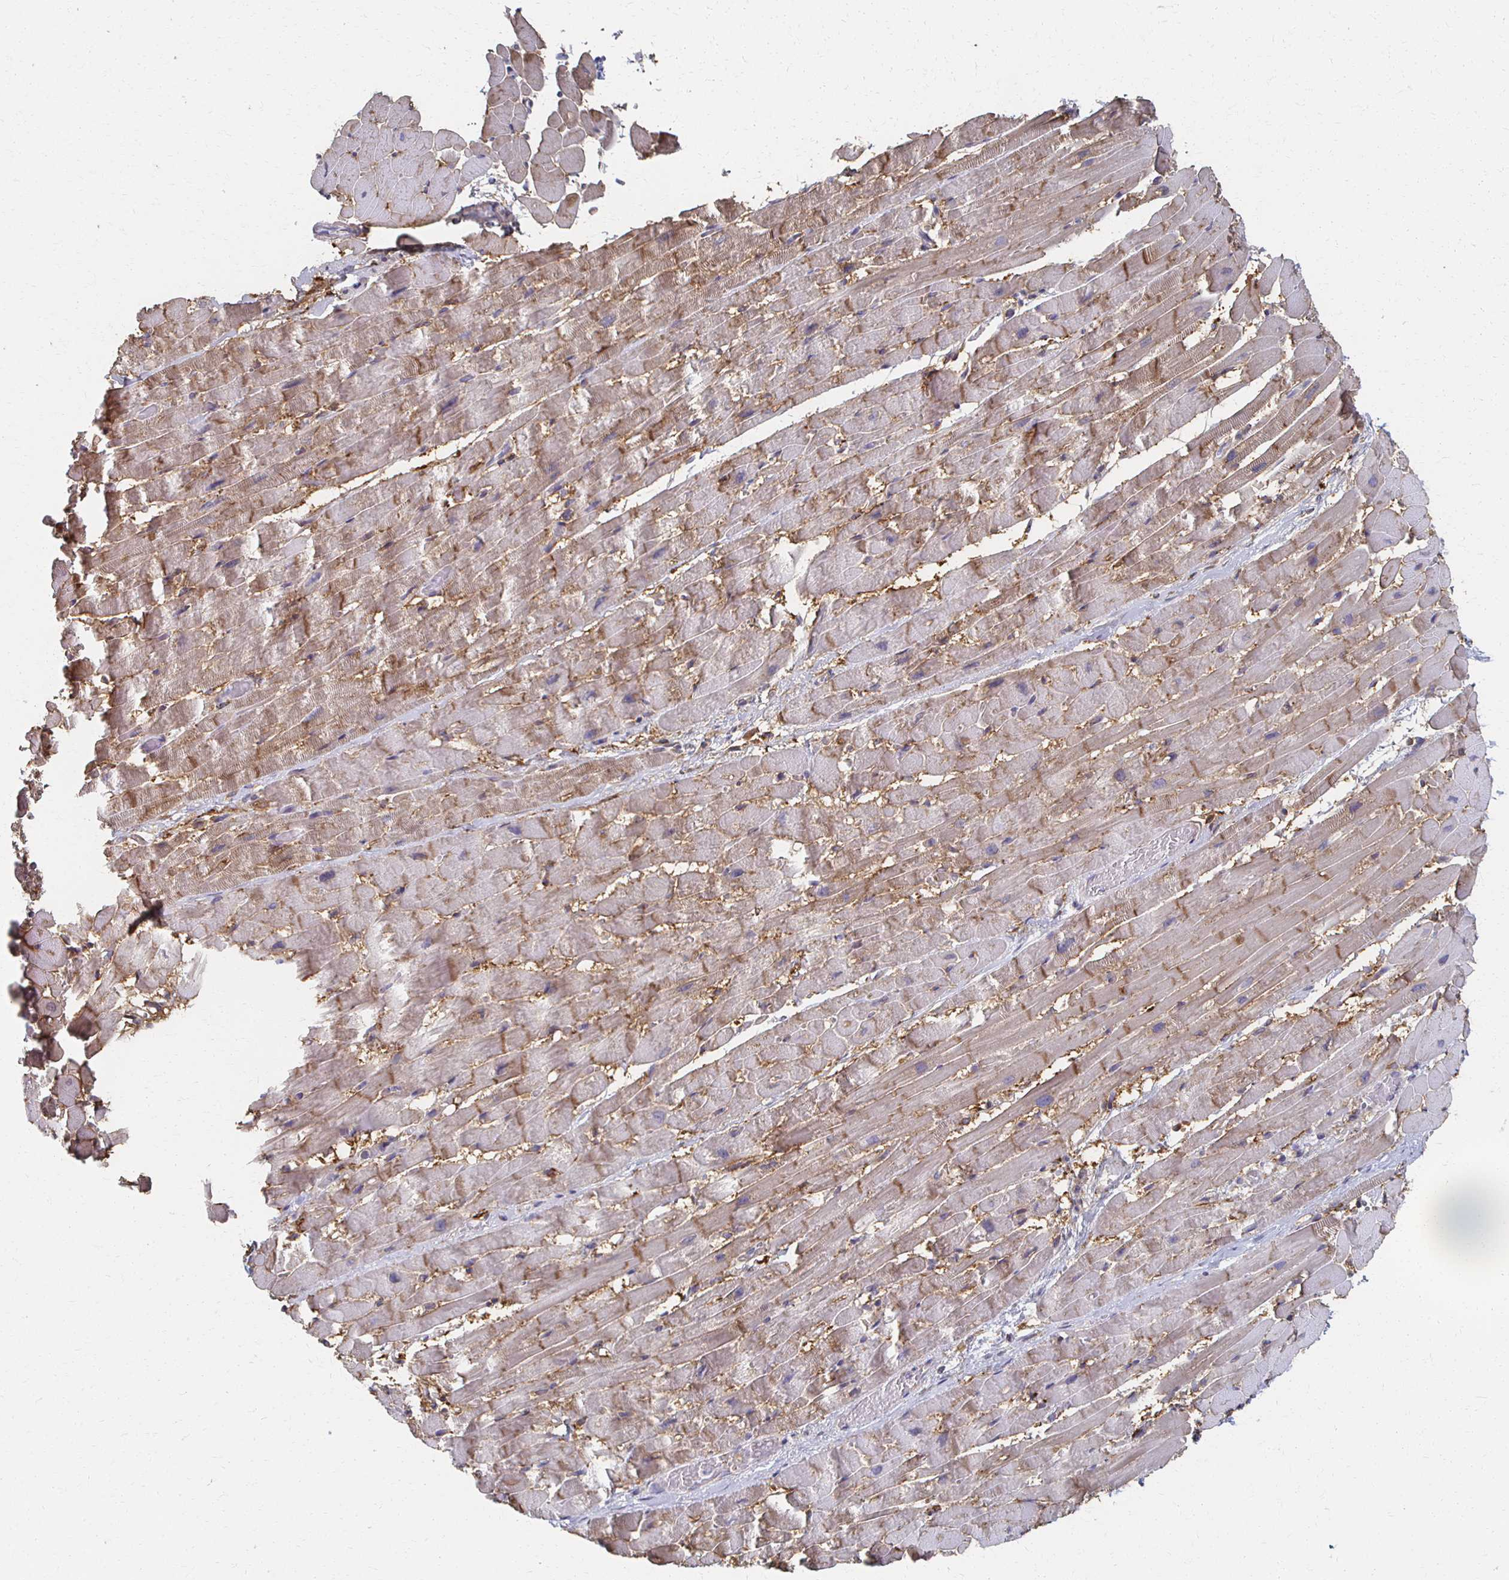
{"staining": {"intensity": "moderate", "quantity": "25%-75%", "location": "cytoplasmic/membranous"}, "tissue": "heart muscle", "cell_type": "Cardiomyocytes", "image_type": "normal", "snomed": [{"axis": "morphology", "description": "Normal tissue, NOS"}, {"axis": "topography", "description": "Heart"}], "caption": "Moderate cytoplasmic/membranous expression for a protein is appreciated in about 25%-75% of cardiomyocytes of benign heart muscle using IHC.", "gene": "ATP1A3", "patient": {"sex": "male", "age": 37}}